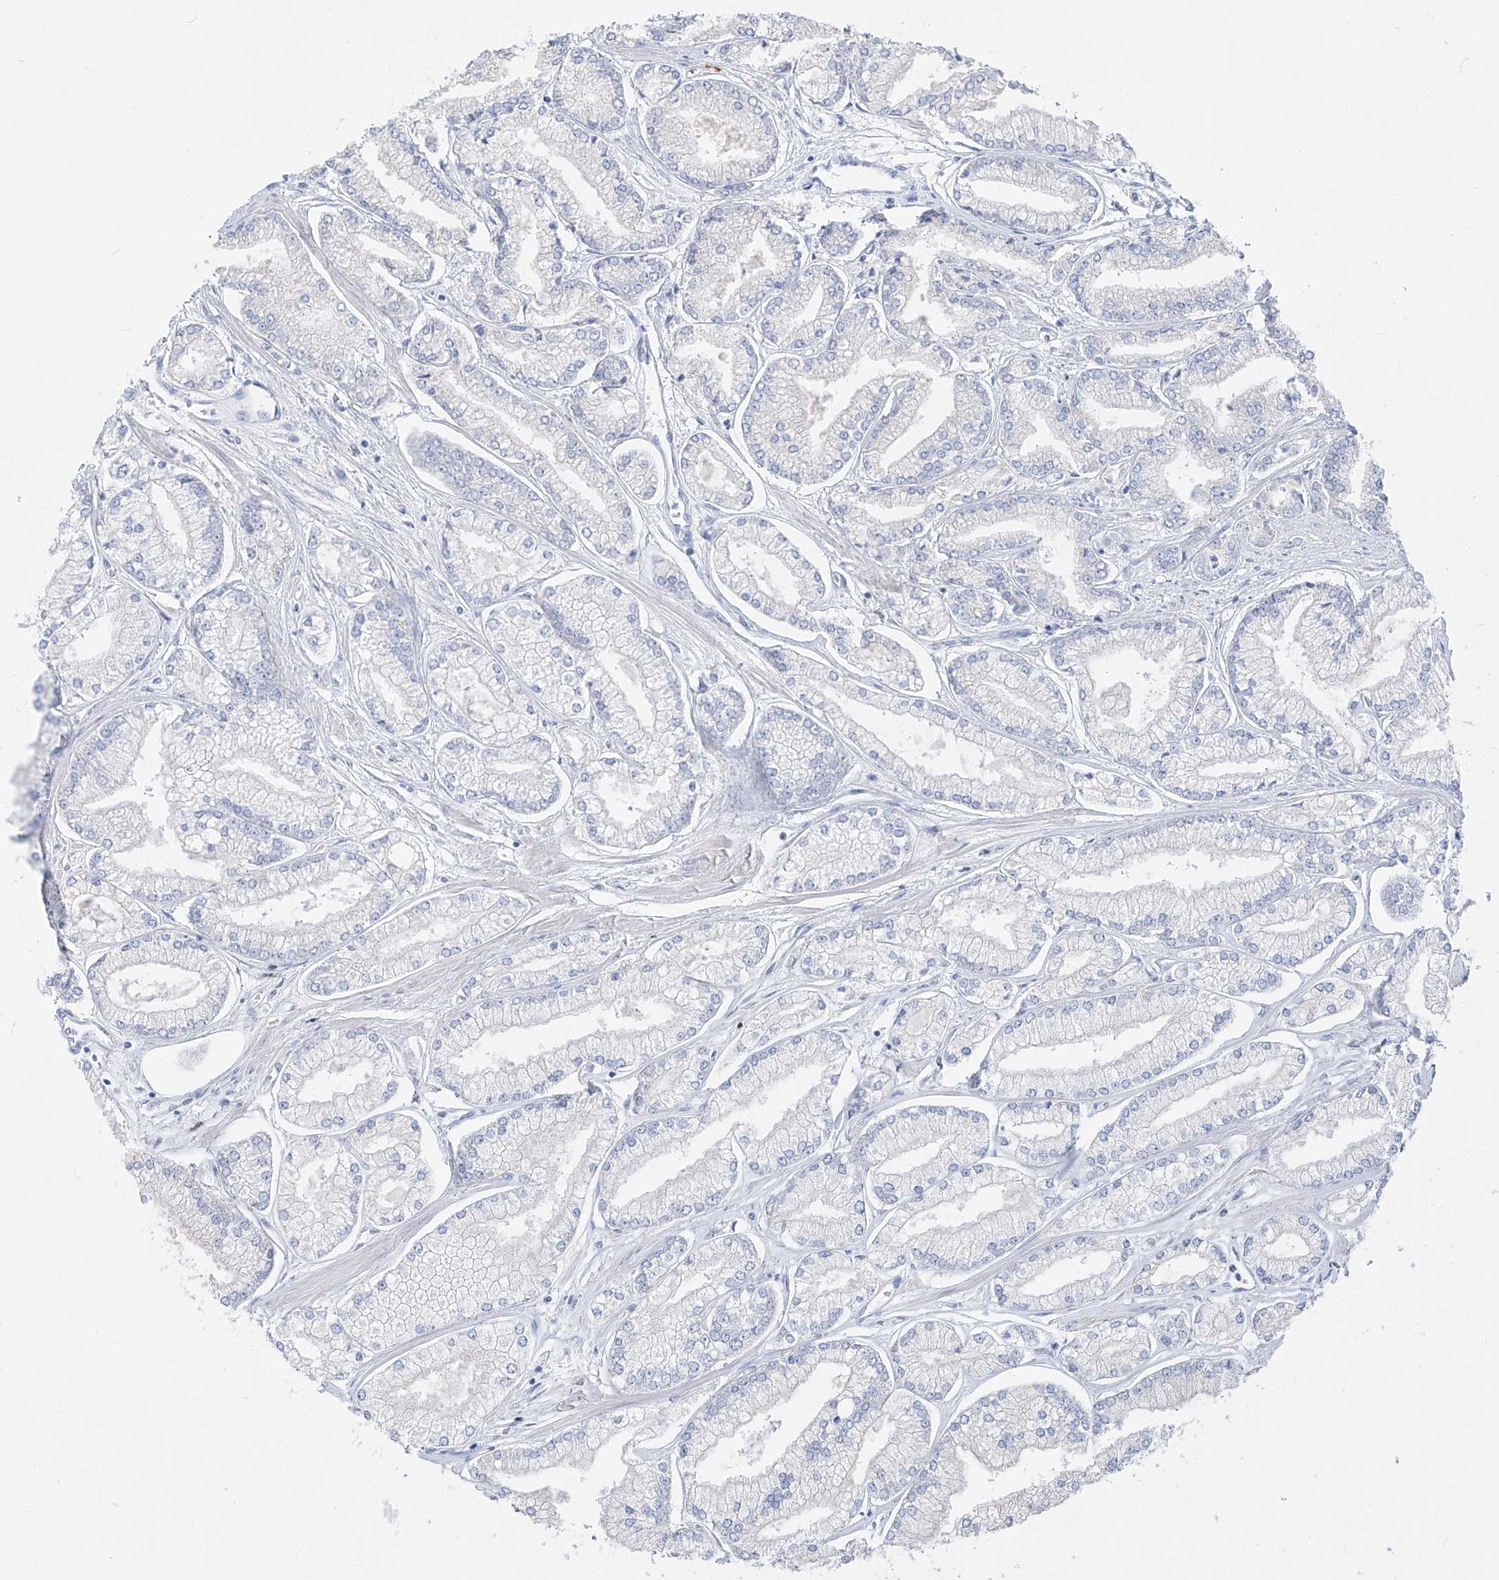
{"staining": {"intensity": "negative", "quantity": "none", "location": "none"}, "tissue": "prostate cancer", "cell_type": "Tumor cells", "image_type": "cancer", "snomed": [{"axis": "morphology", "description": "Adenocarcinoma, Low grade"}, {"axis": "topography", "description": "Prostate"}], "caption": "Immunohistochemical staining of prostate low-grade adenocarcinoma exhibits no significant positivity in tumor cells.", "gene": "FRS3", "patient": {"sex": "male", "age": 52}}